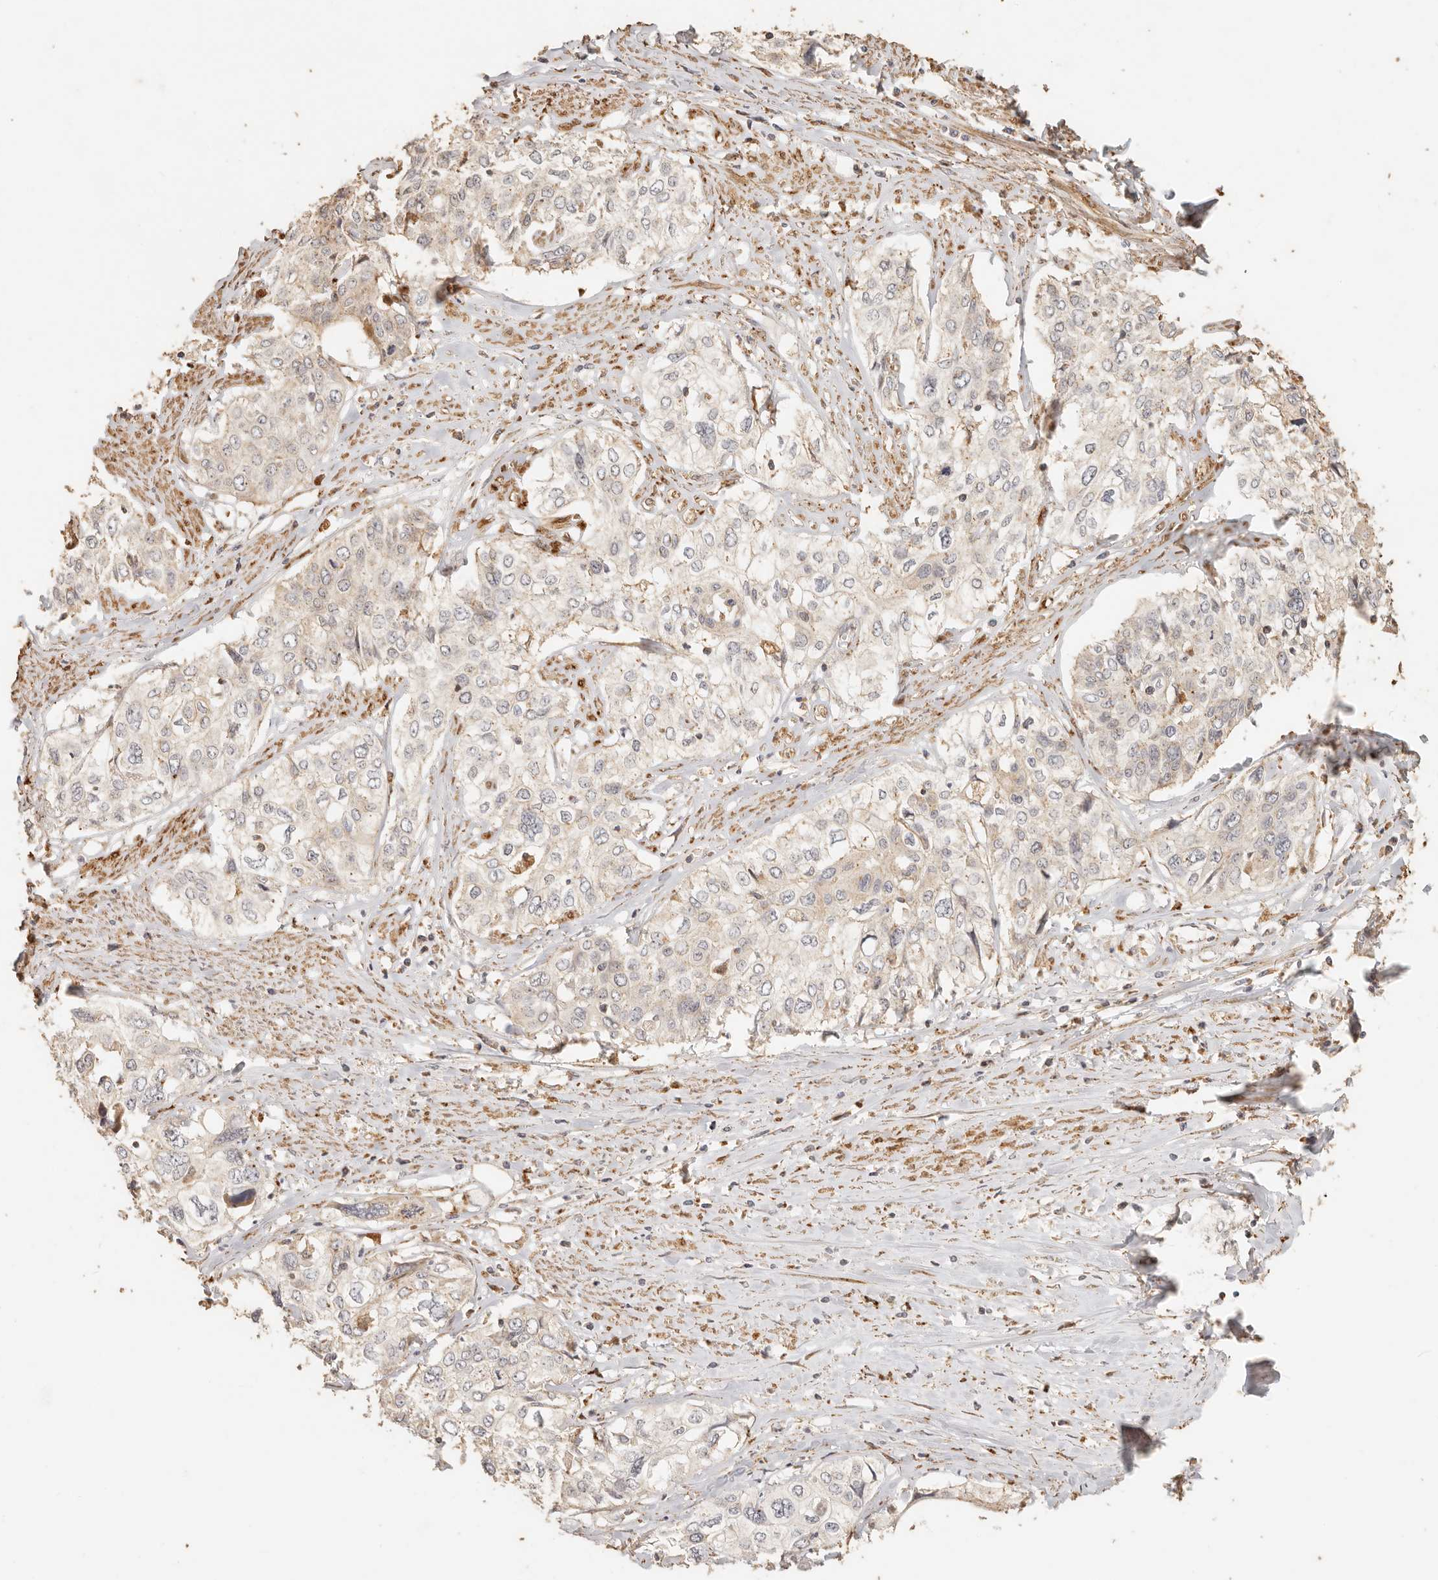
{"staining": {"intensity": "weak", "quantity": "<25%", "location": "cytoplasmic/membranous"}, "tissue": "cervical cancer", "cell_type": "Tumor cells", "image_type": "cancer", "snomed": [{"axis": "morphology", "description": "Squamous cell carcinoma, NOS"}, {"axis": "topography", "description": "Cervix"}], "caption": "High magnification brightfield microscopy of cervical cancer stained with DAB (brown) and counterstained with hematoxylin (blue): tumor cells show no significant expression. Nuclei are stained in blue.", "gene": "PTPN22", "patient": {"sex": "female", "age": 31}}